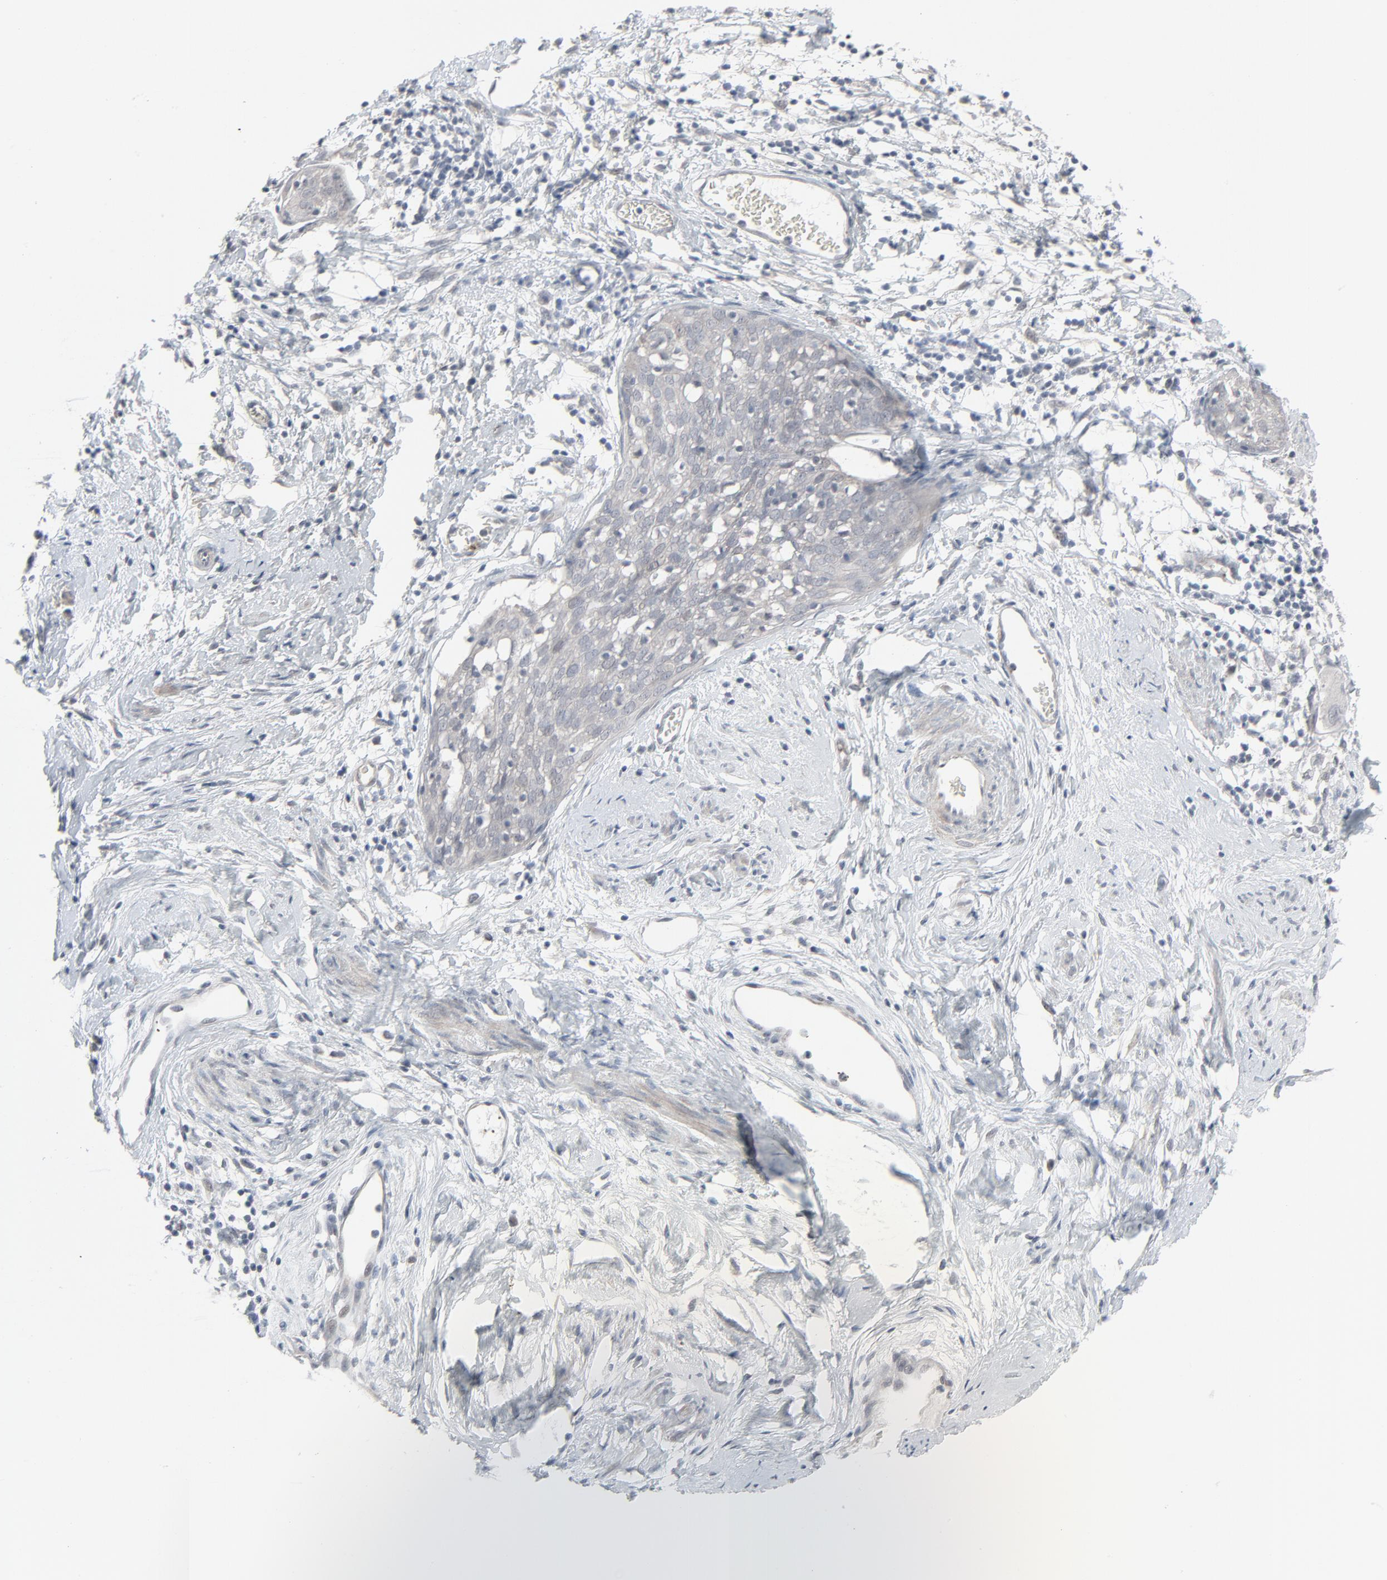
{"staining": {"intensity": "negative", "quantity": "none", "location": "none"}, "tissue": "cervical cancer", "cell_type": "Tumor cells", "image_type": "cancer", "snomed": [{"axis": "morphology", "description": "Normal tissue, NOS"}, {"axis": "morphology", "description": "Squamous cell carcinoma, NOS"}, {"axis": "topography", "description": "Cervix"}], "caption": "This photomicrograph is of squamous cell carcinoma (cervical) stained with IHC to label a protein in brown with the nuclei are counter-stained blue. There is no staining in tumor cells.", "gene": "NEUROD1", "patient": {"sex": "female", "age": 67}}